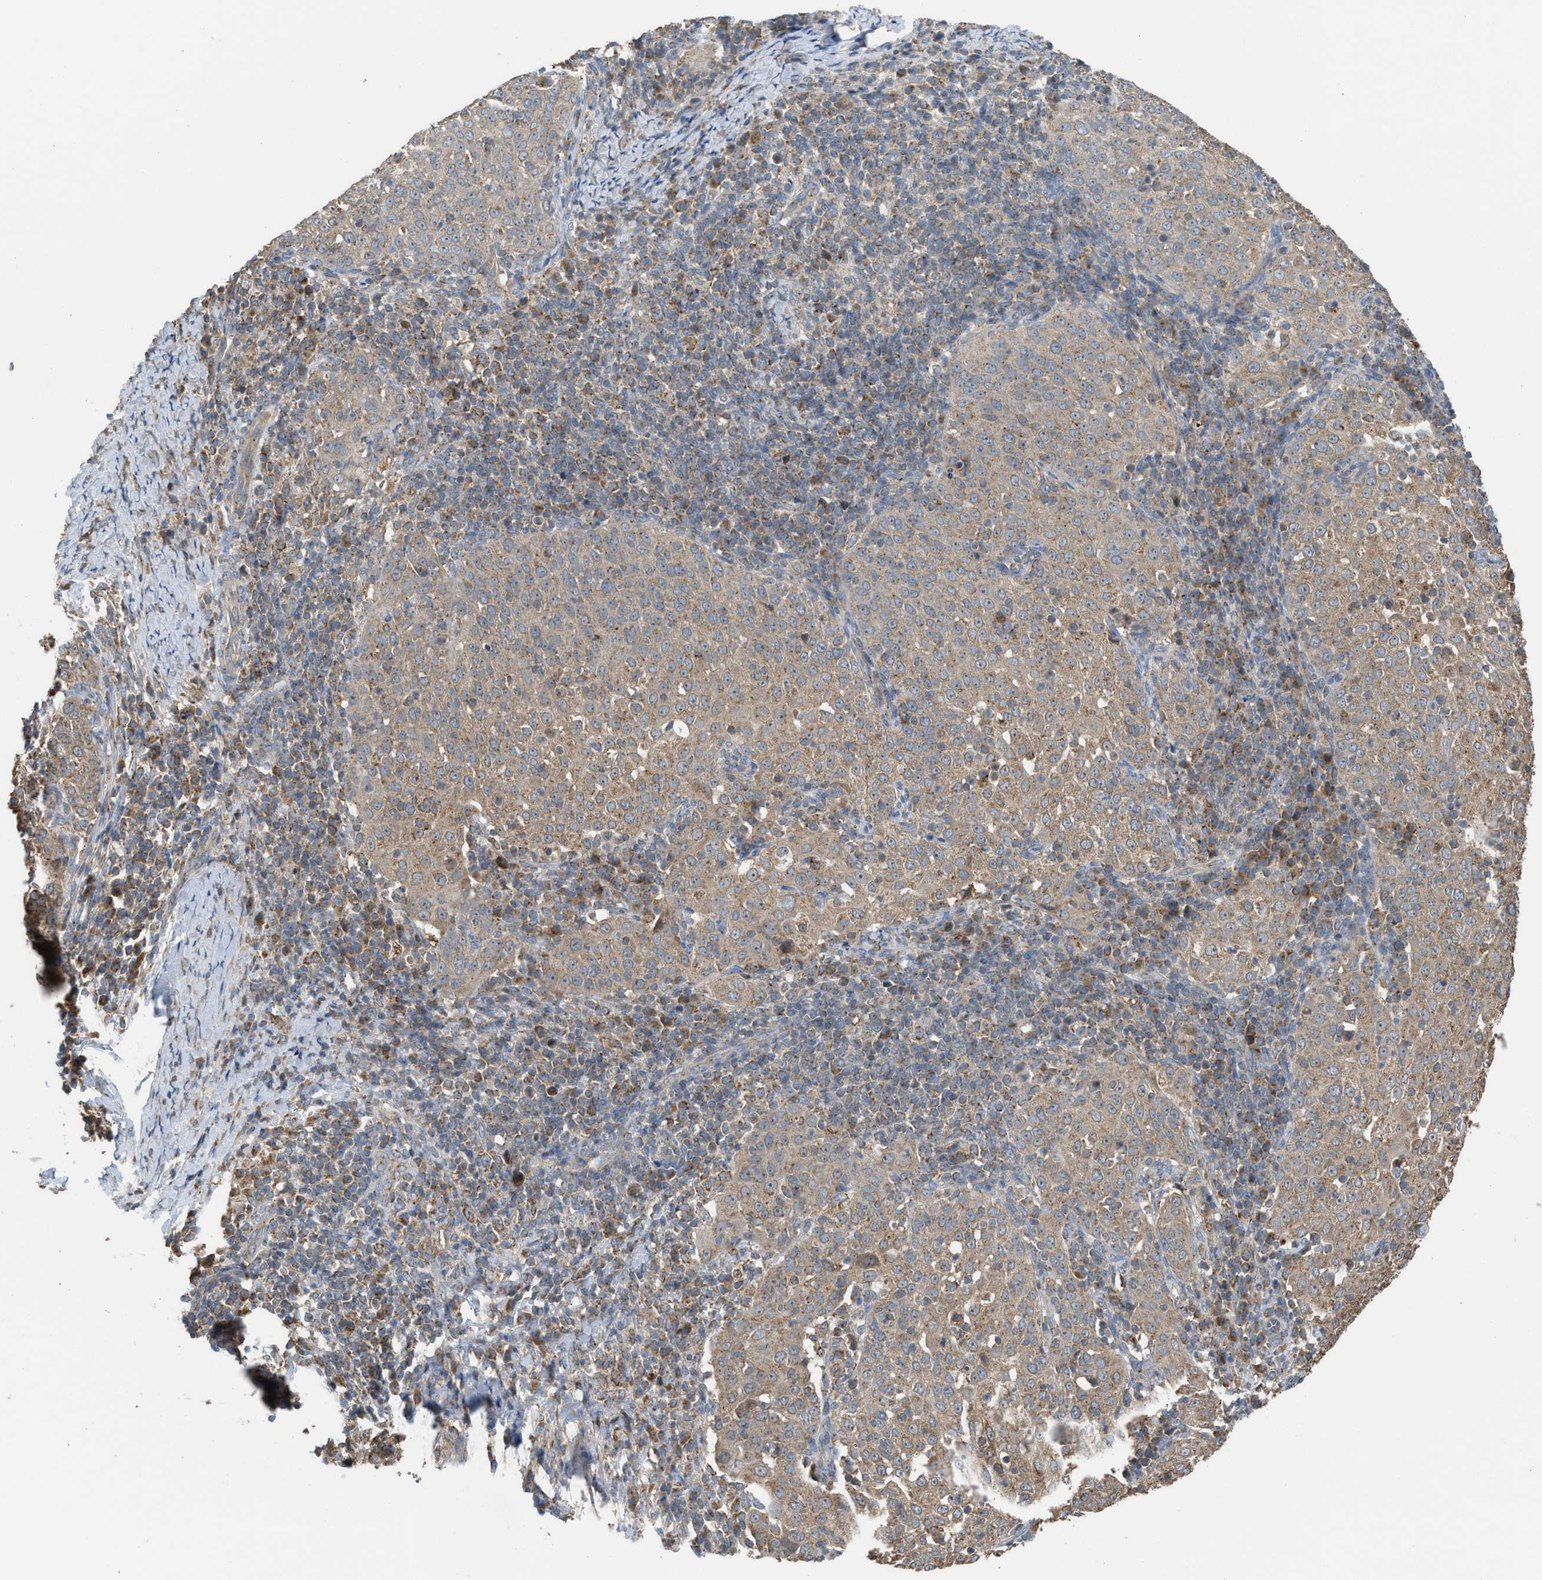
{"staining": {"intensity": "weak", "quantity": ">75%", "location": "cytoplasmic/membranous"}, "tissue": "cervical cancer", "cell_type": "Tumor cells", "image_type": "cancer", "snomed": [{"axis": "morphology", "description": "Squamous cell carcinoma, NOS"}, {"axis": "topography", "description": "Cervix"}], "caption": "Cervical cancer (squamous cell carcinoma) stained with IHC shows weak cytoplasmic/membranous staining in approximately >75% of tumor cells.", "gene": "STARD3", "patient": {"sex": "female", "age": 51}}